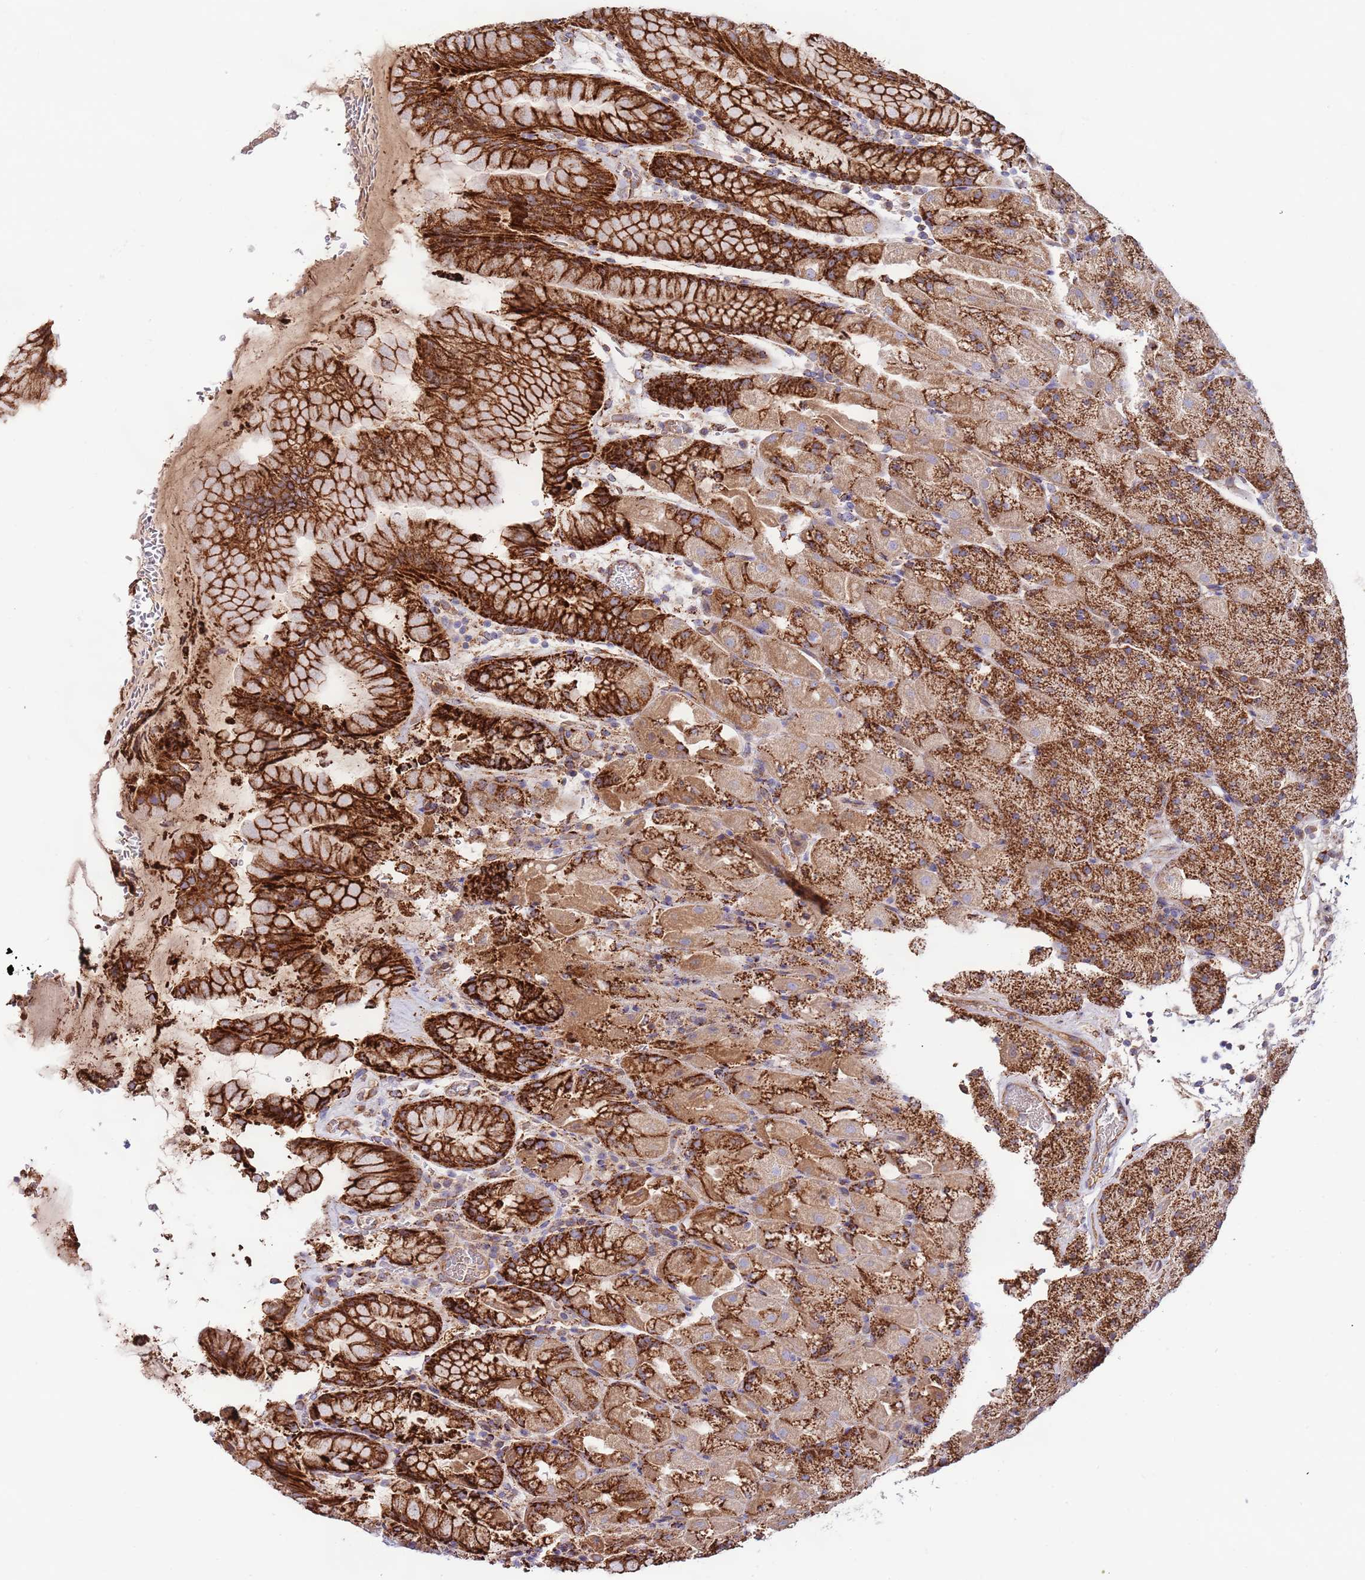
{"staining": {"intensity": "strong", "quantity": ">75%", "location": "cytoplasmic/membranous"}, "tissue": "stomach", "cell_type": "Glandular cells", "image_type": "normal", "snomed": [{"axis": "morphology", "description": "Normal tissue, NOS"}, {"axis": "topography", "description": "Stomach, upper"}, {"axis": "topography", "description": "Stomach, lower"}], "caption": "An immunohistochemistry photomicrograph of normal tissue is shown. Protein staining in brown highlights strong cytoplasmic/membranous positivity in stomach within glandular cells.", "gene": "DOCK6", "patient": {"sex": "male", "age": 67}}